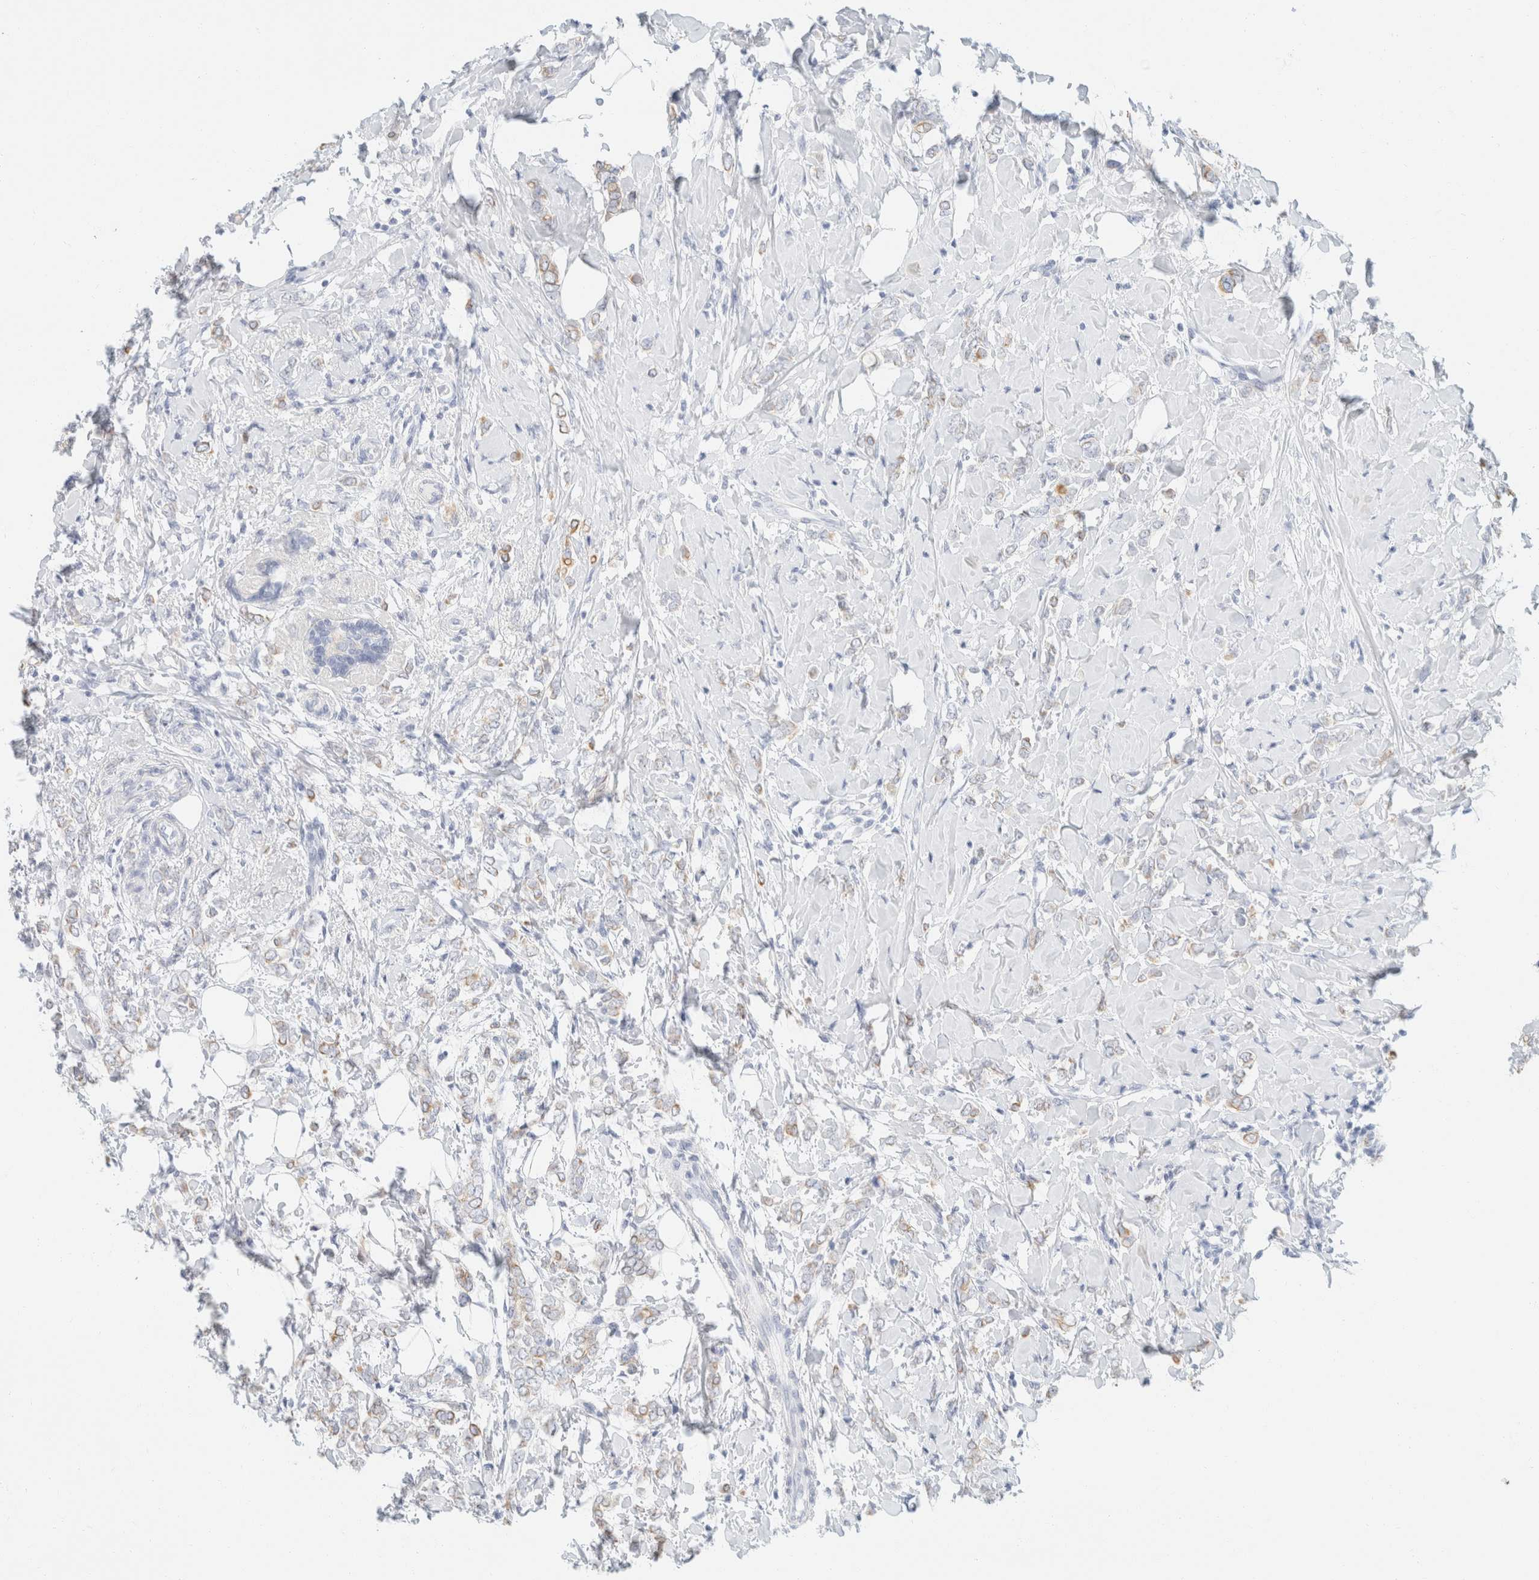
{"staining": {"intensity": "moderate", "quantity": "<25%", "location": "cytoplasmic/membranous"}, "tissue": "breast cancer", "cell_type": "Tumor cells", "image_type": "cancer", "snomed": [{"axis": "morphology", "description": "Normal tissue, NOS"}, {"axis": "morphology", "description": "Lobular carcinoma"}, {"axis": "topography", "description": "Breast"}], "caption": "The immunohistochemical stain shows moderate cytoplasmic/membranous staining in tumor cells of breast lobular carcinoma tissue.", "gene": "KRT20", "patient": {"sex": "female", "age": 47}}